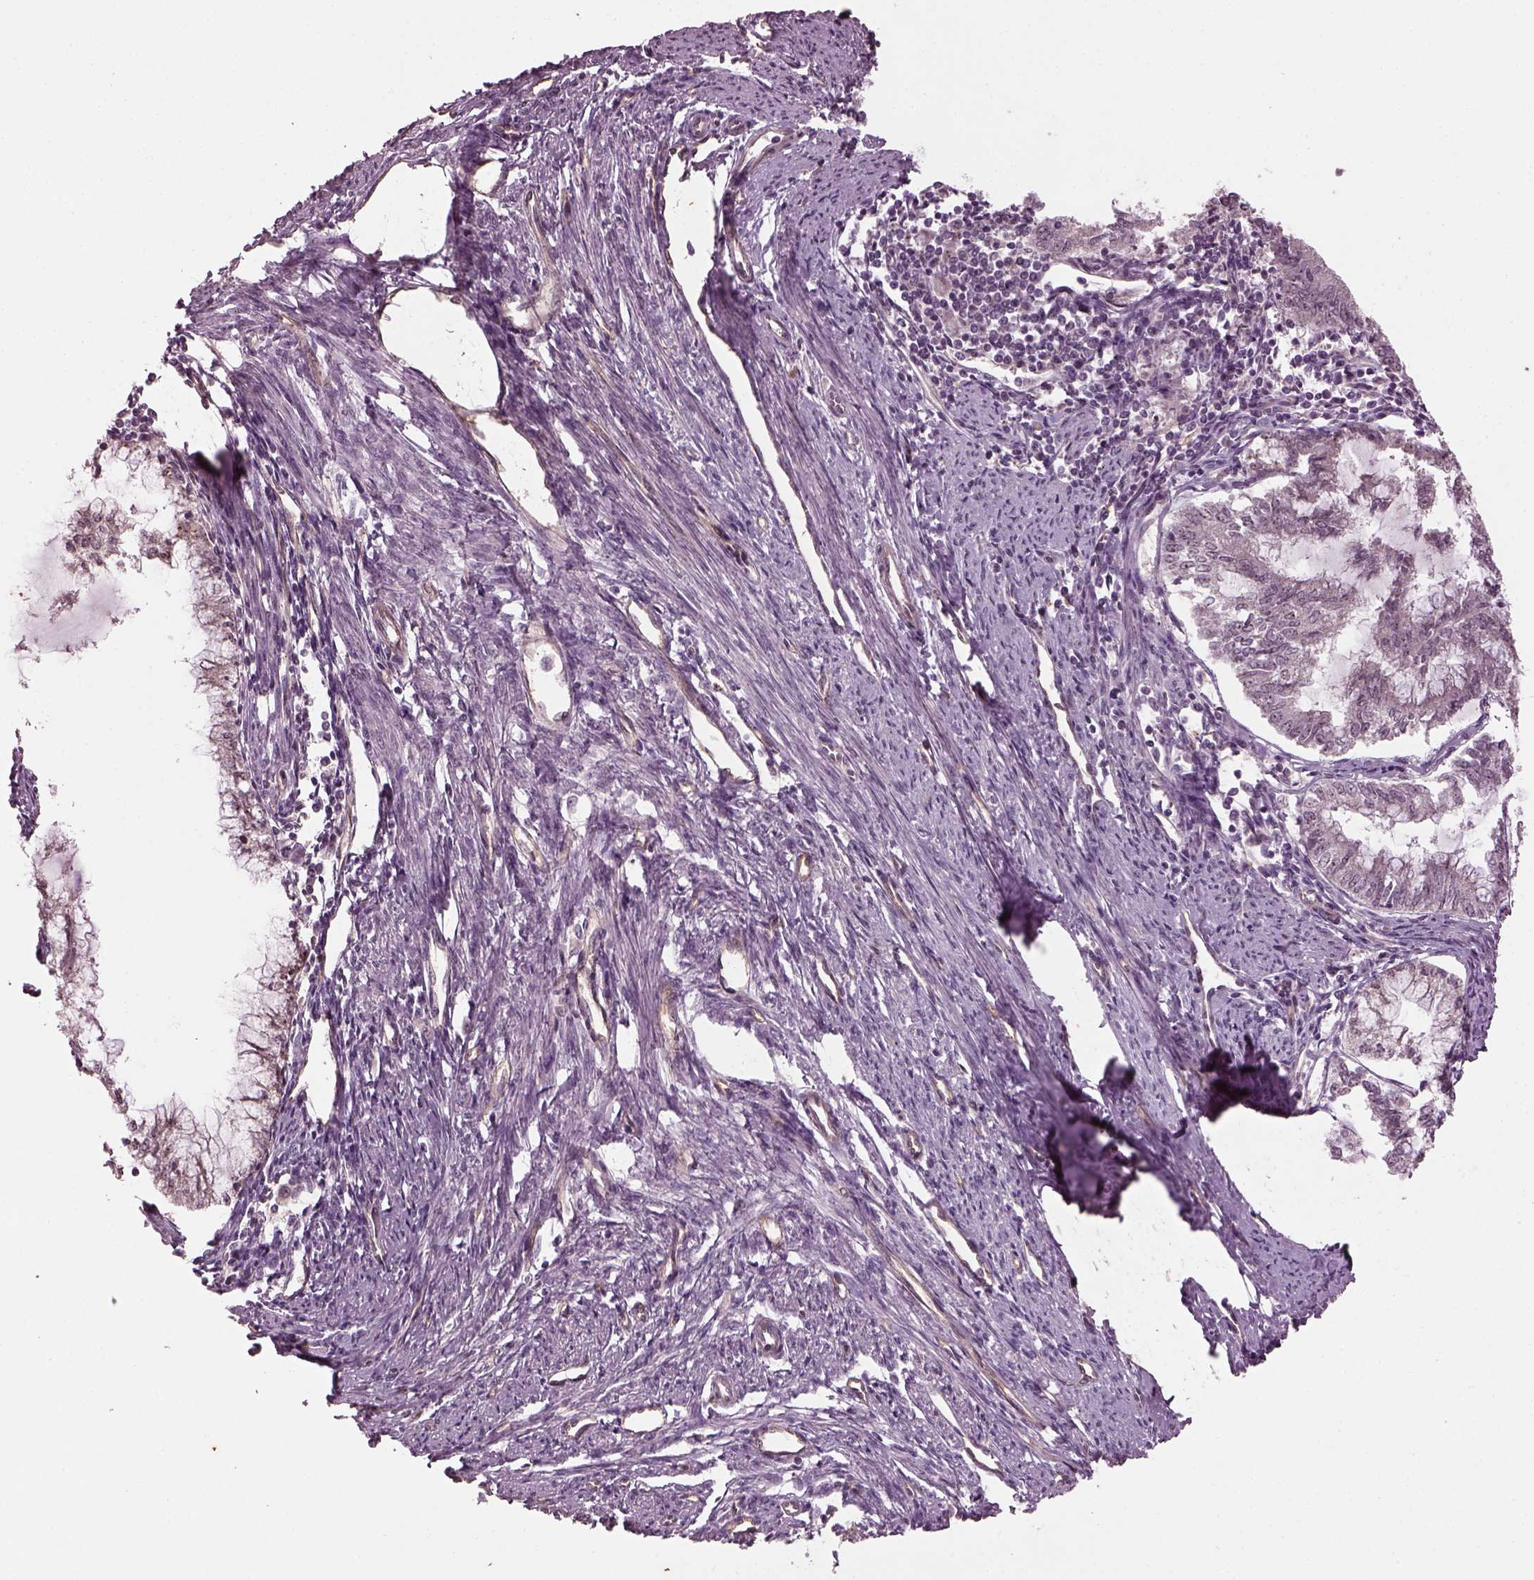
{"staining": {"intensity": "weak", "quantity": "<25%", "location": "nuclear"}, "tissue": "endometrial cancer", "cell_type": "Tumor cells", "image_type": "cancer", "snomed": [{"axis": "morphology", "description": "Adenocarcinoma, NOS"}, {"axis": "topography", "description": "Endometrium"}], "caption": "Histopathology image shows no significant protein staining in tumor cells of endometrial cancer (adenocarcinoma).", "gene": "GNRH1", "patient": {"sex": "female", "age": 79}}